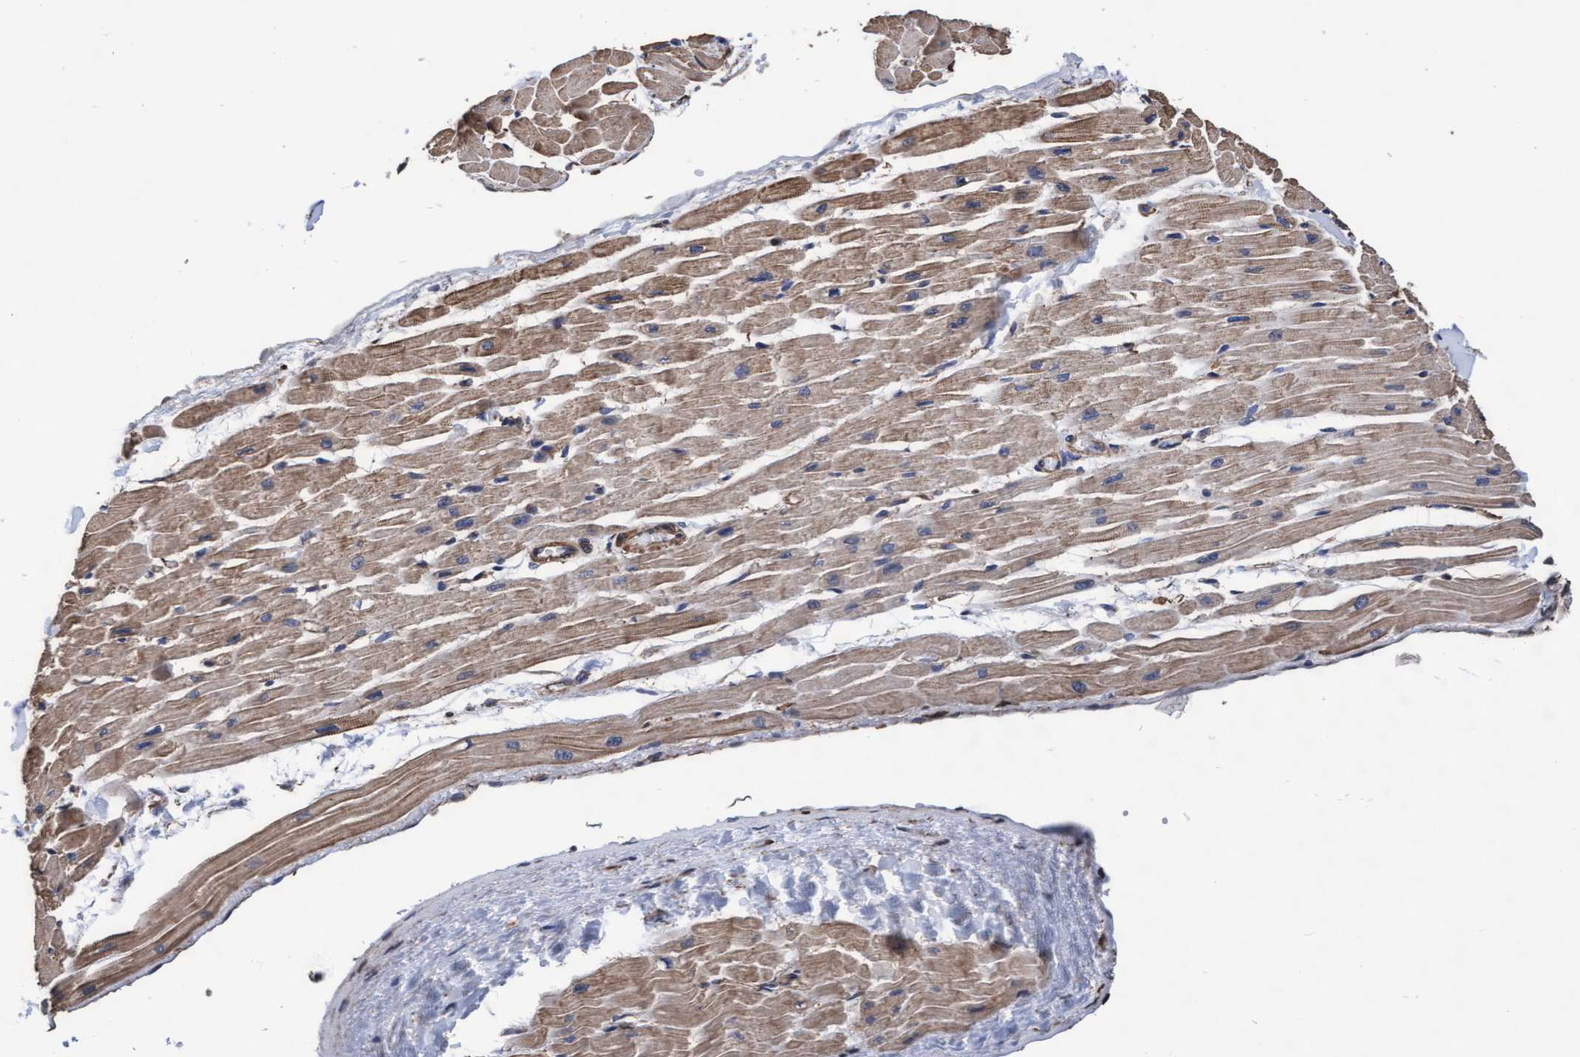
{"staining": {"intensity": "weak", "quantity": ">75%", "location": "cytoplasmic/membranous"}, "tissue": "heart muscle", "cell_type": "Cardiomyocytes", "image_type": "normal", "snomed": [{"axis": "morphology", "description": "Normal tissue, NOS"}, {"axis": "topography", "description": "Heart"}], "caption": "Protein expression analysis of benign heart muscle demonstrates weak cytoplasmic/membranous positivity in approximately >75% of cardiomyocytes.", "gene": "GRHPR", "patient": {"sex": "male", "age": 45}}